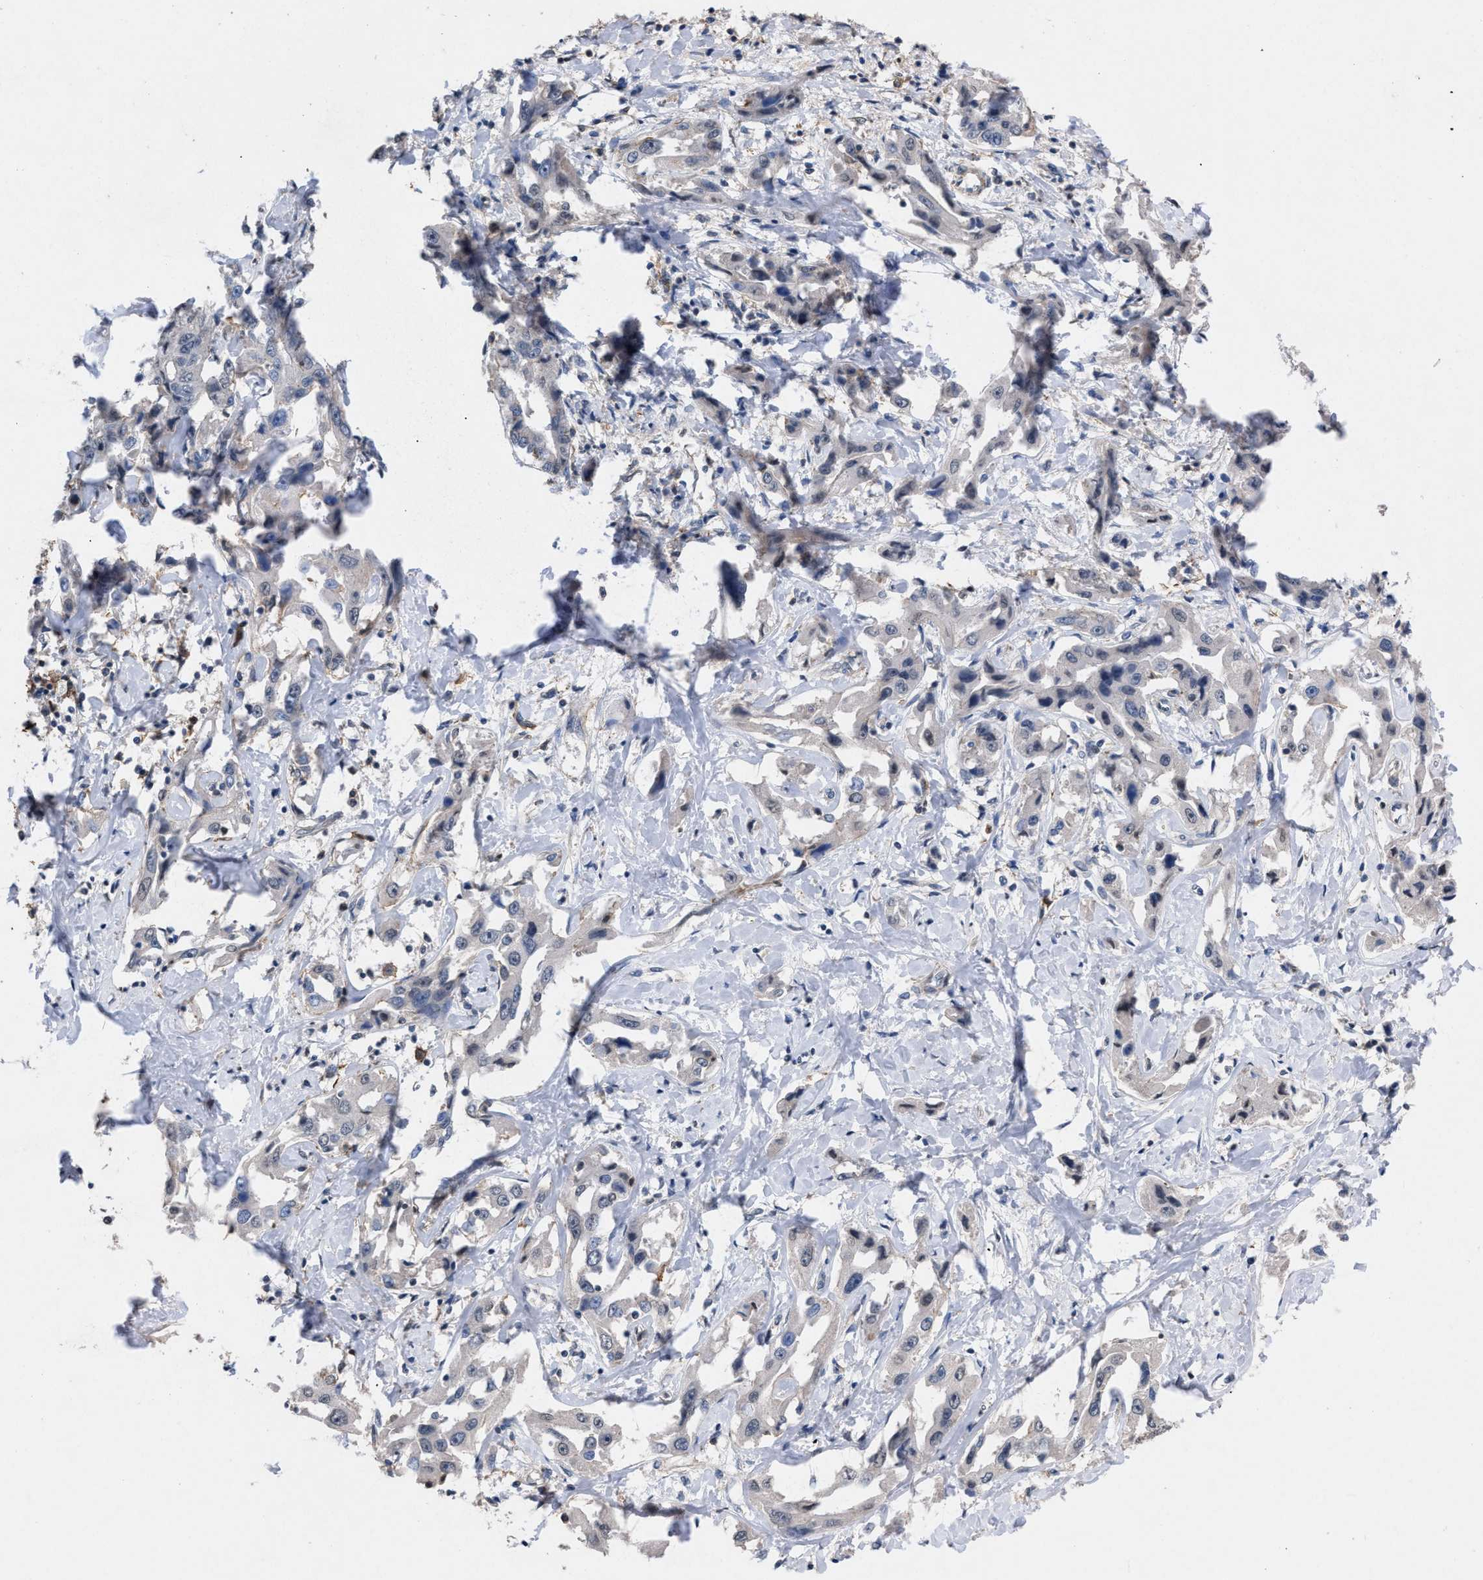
{"staining": {"intensity": "weak", "quantity": "<25%", "location": "cytoplasmic/membranous"}, "tissue": "liver cancer", "cell_type": "Tumor cells", "image_type": "cancer", "snomed": [{"axis": "morphology", "description": "Cholangiocarcinoma"}, {"axis": "topography", "description": "Liver"}], "caption": "Tumor cells are negative for brown protein staining in liver cancer (cholangiocarcinoma).", "gene": "TMEM131", "patient": {"sex": "male", "age": 59}}